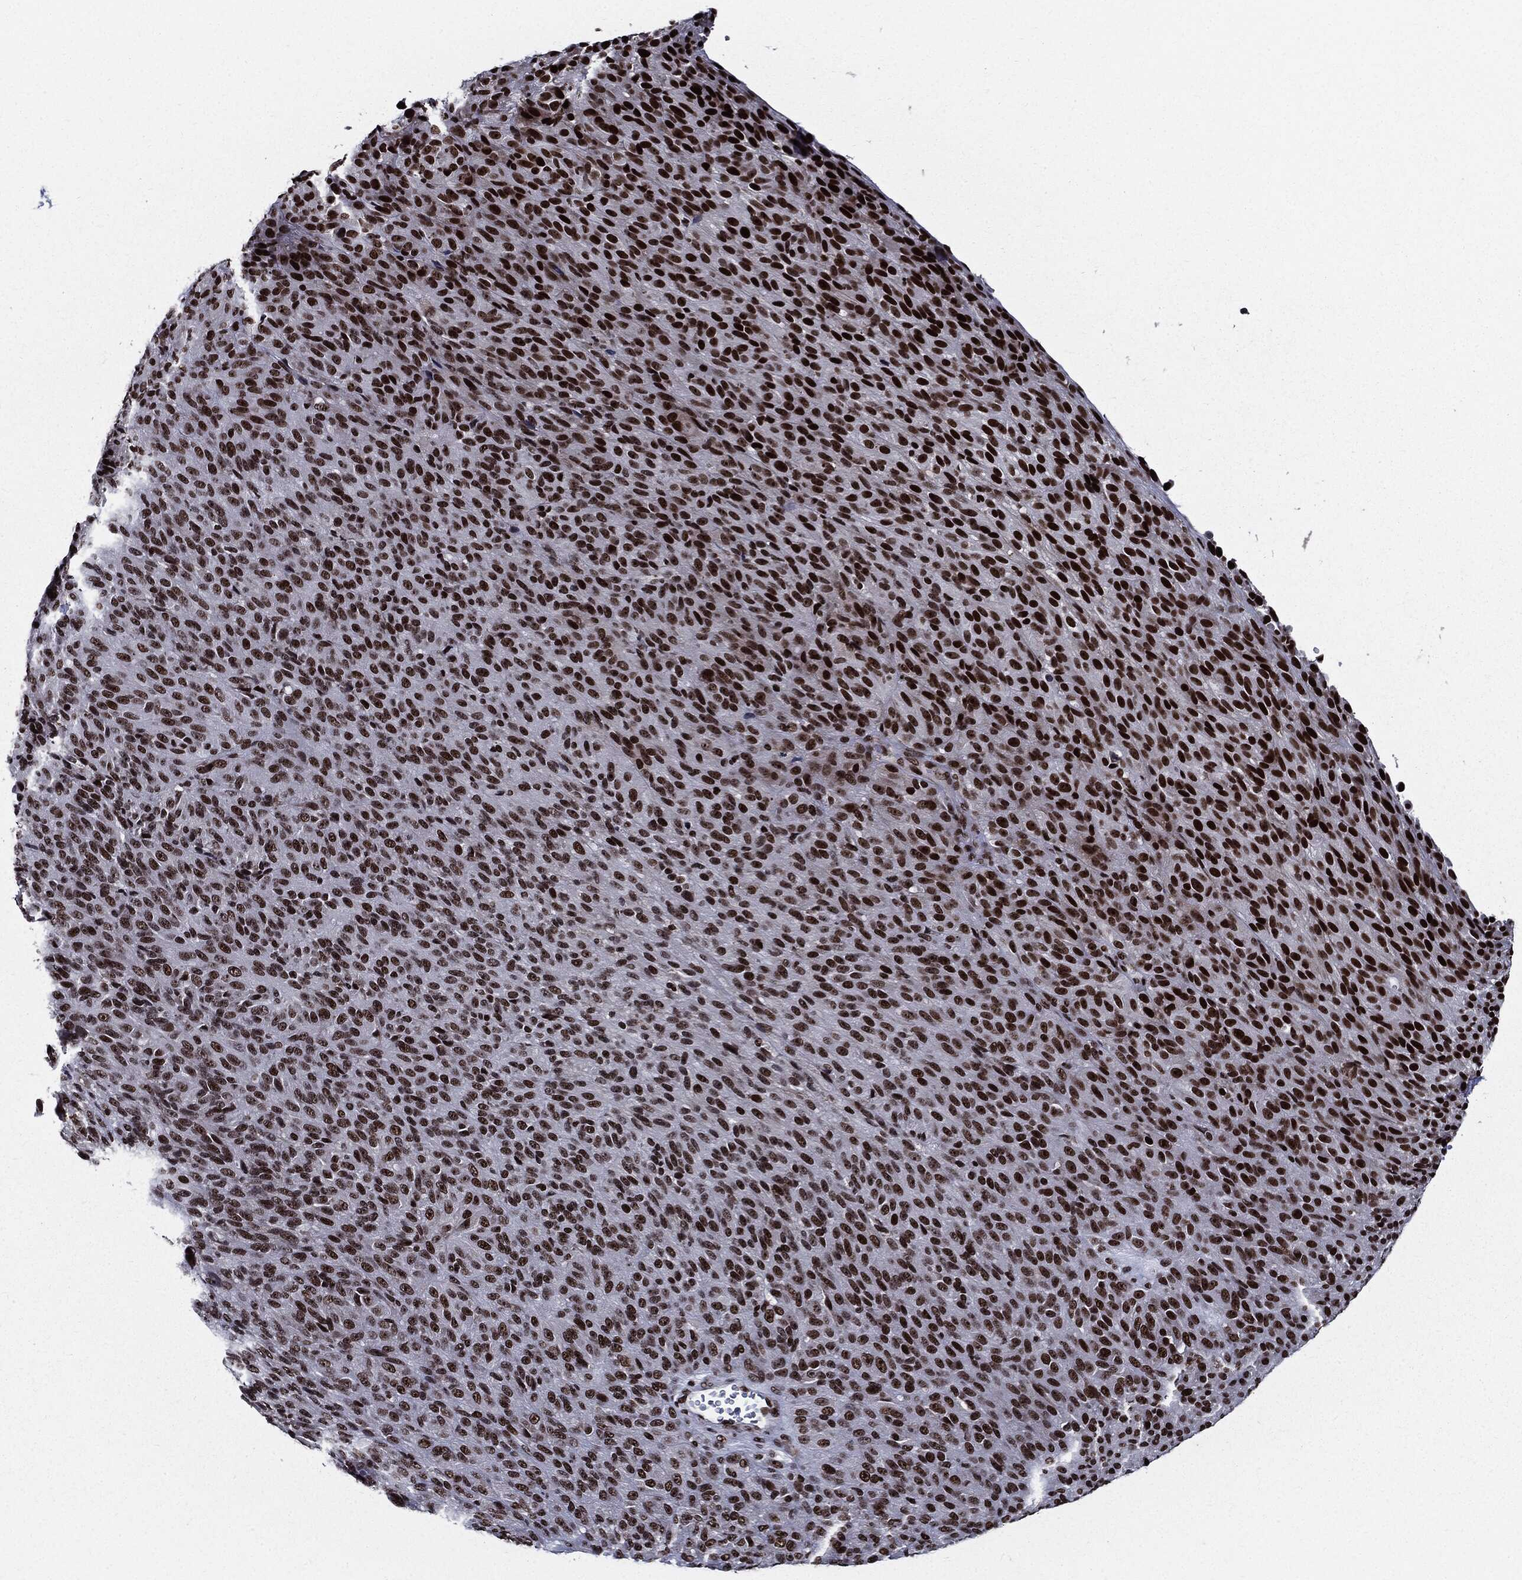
{"staining": {"intensity": "strong", "quantity": ">75%", "location": "nuclear"}, "tissue": "melanoma", "cell_type": "Tumor cells", "image_type": "cancer", "snomed": [{"axis": "morphology", "description": "Malignant melanoma, Metastatic site"}, {"axis": "topography", "description": "Brain"}], "caption": "The photomicrograph reveals immunohistochemical staining of malignant melanoma (metastatic site). There is strong nuclear positivity is present in approximately >75% of tumor cells. The staining is performed using DAB (3,3'-diaminobenzidine) brown chromogen to label protein expression. The nuclei are counter-stained blue using hematoxylin.", "gene": "ZFP91", "patient": {"sex": "female", "age": 56}}